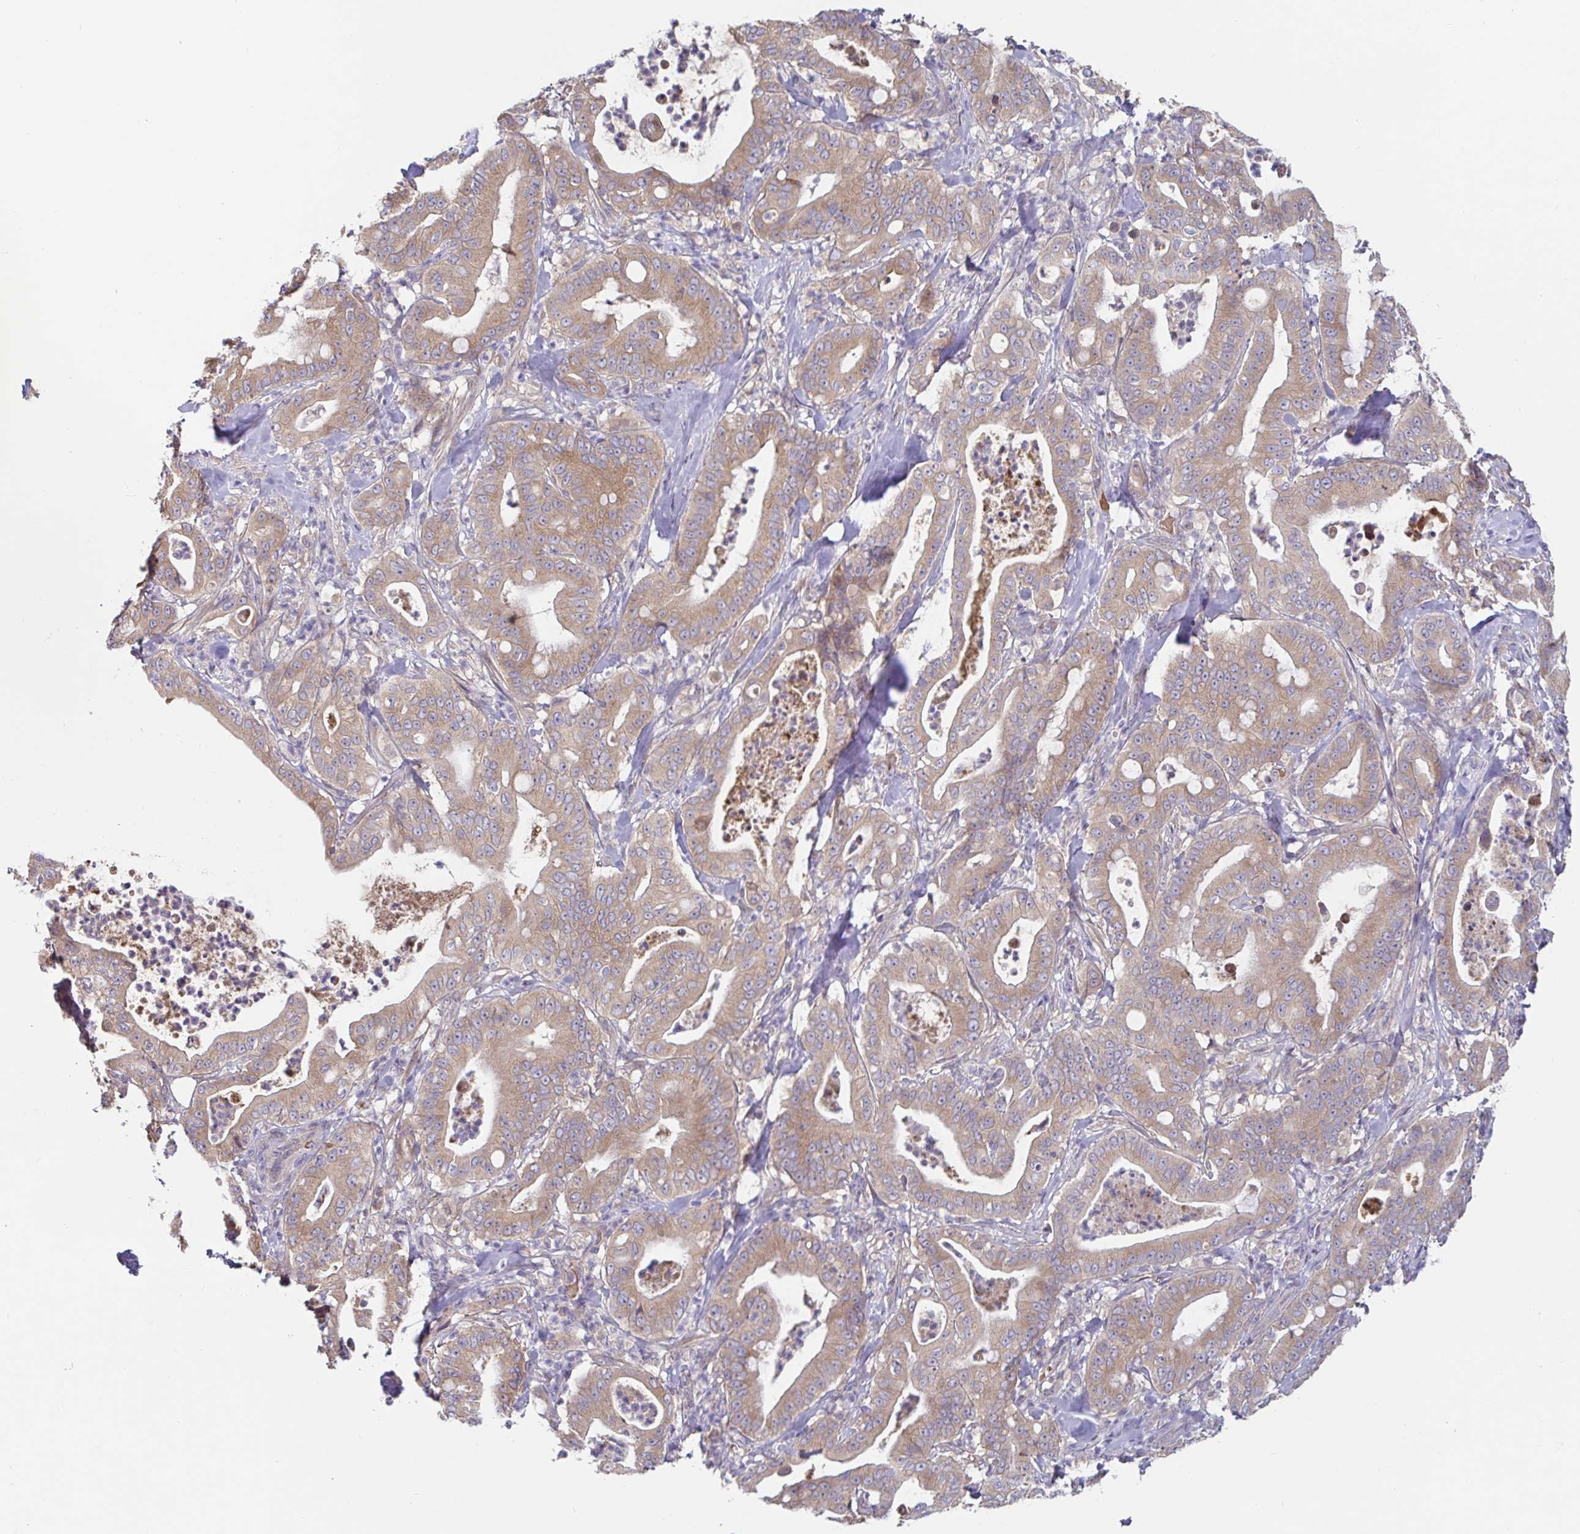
{"staining": {"intensity": "moderate", "quantity": ">75%", "location": "cytoplasmic/membranous"}, "tissue": "pancreatic cancer", "cell_type": "Tumor cells", "image_type": "cancer", "snomed": [{"axis": "morphology", "description": "Adenocarcinoma, NOS"}, {"axis": "topography", "description": "Pancreas"}], "caption": "Immunohistochemistry (DAB (3,3'-diaminobenzidine)) staining of human pancreatic cancer exhibits moderate cytoplasmic/membranous protein expression in about >75% of tumor cells. (Brightfield microscopy of DAB IHC at high magnification).", "gene": "LARP1", "patient": {"sex": "male", "age": 71}}